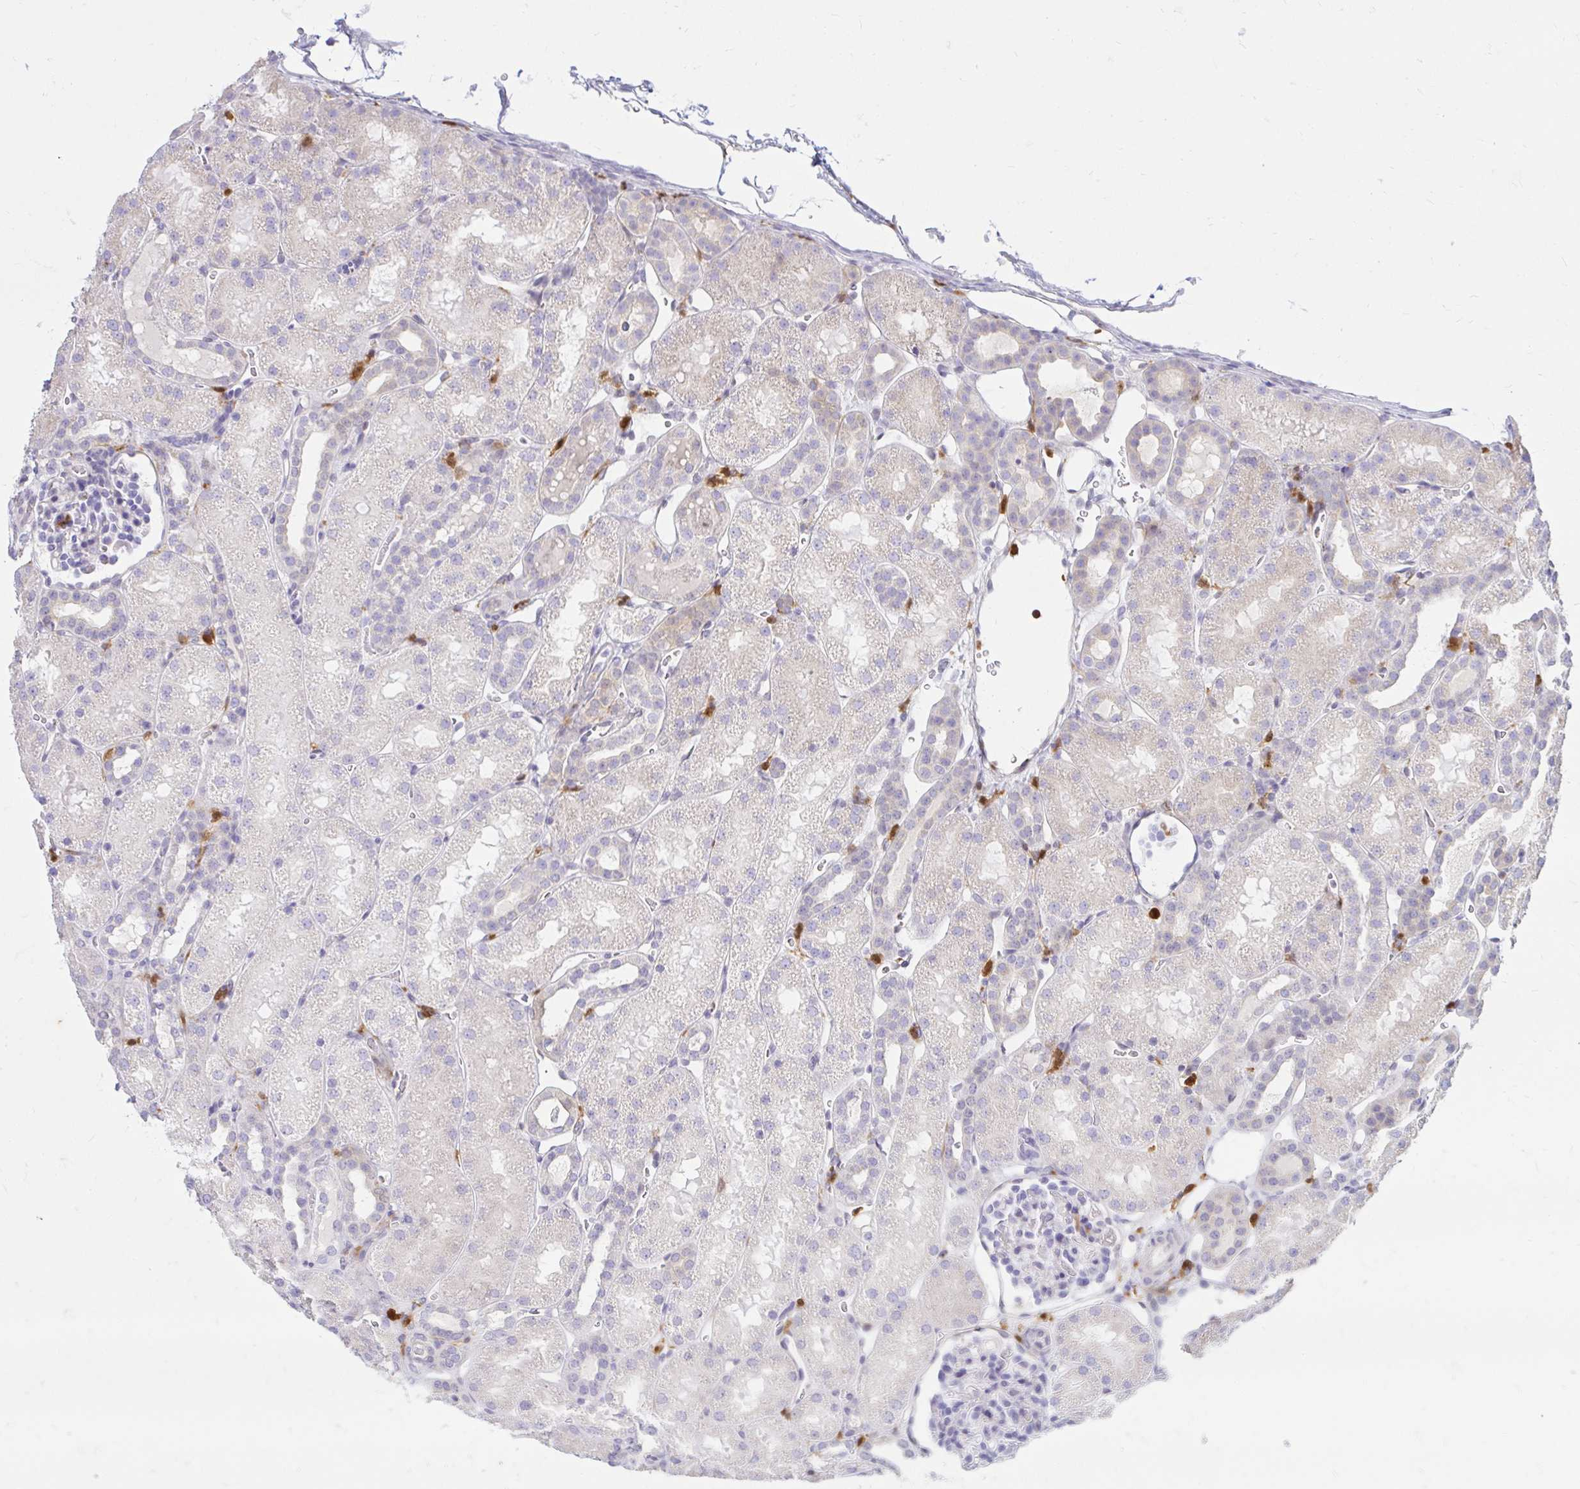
{"staining": {"intensity": "negative", "quantity": "none", "location": "none"}, "tissue": "kidney", "cell_type": "Cells in glomeruli", "image_type": "normal", "snomed": [{"axis": "morphology", "description": "Normal tissue, NOS"}, {"axis": "topography", "description": "Kidney"}], "caption": "Immunohistochemical staining of unremarkable human kidney exhibits no significant positivity in cells in glomeruli.", "gene": "PYCARD", "patient": {"sex": "male", "age": 2}}